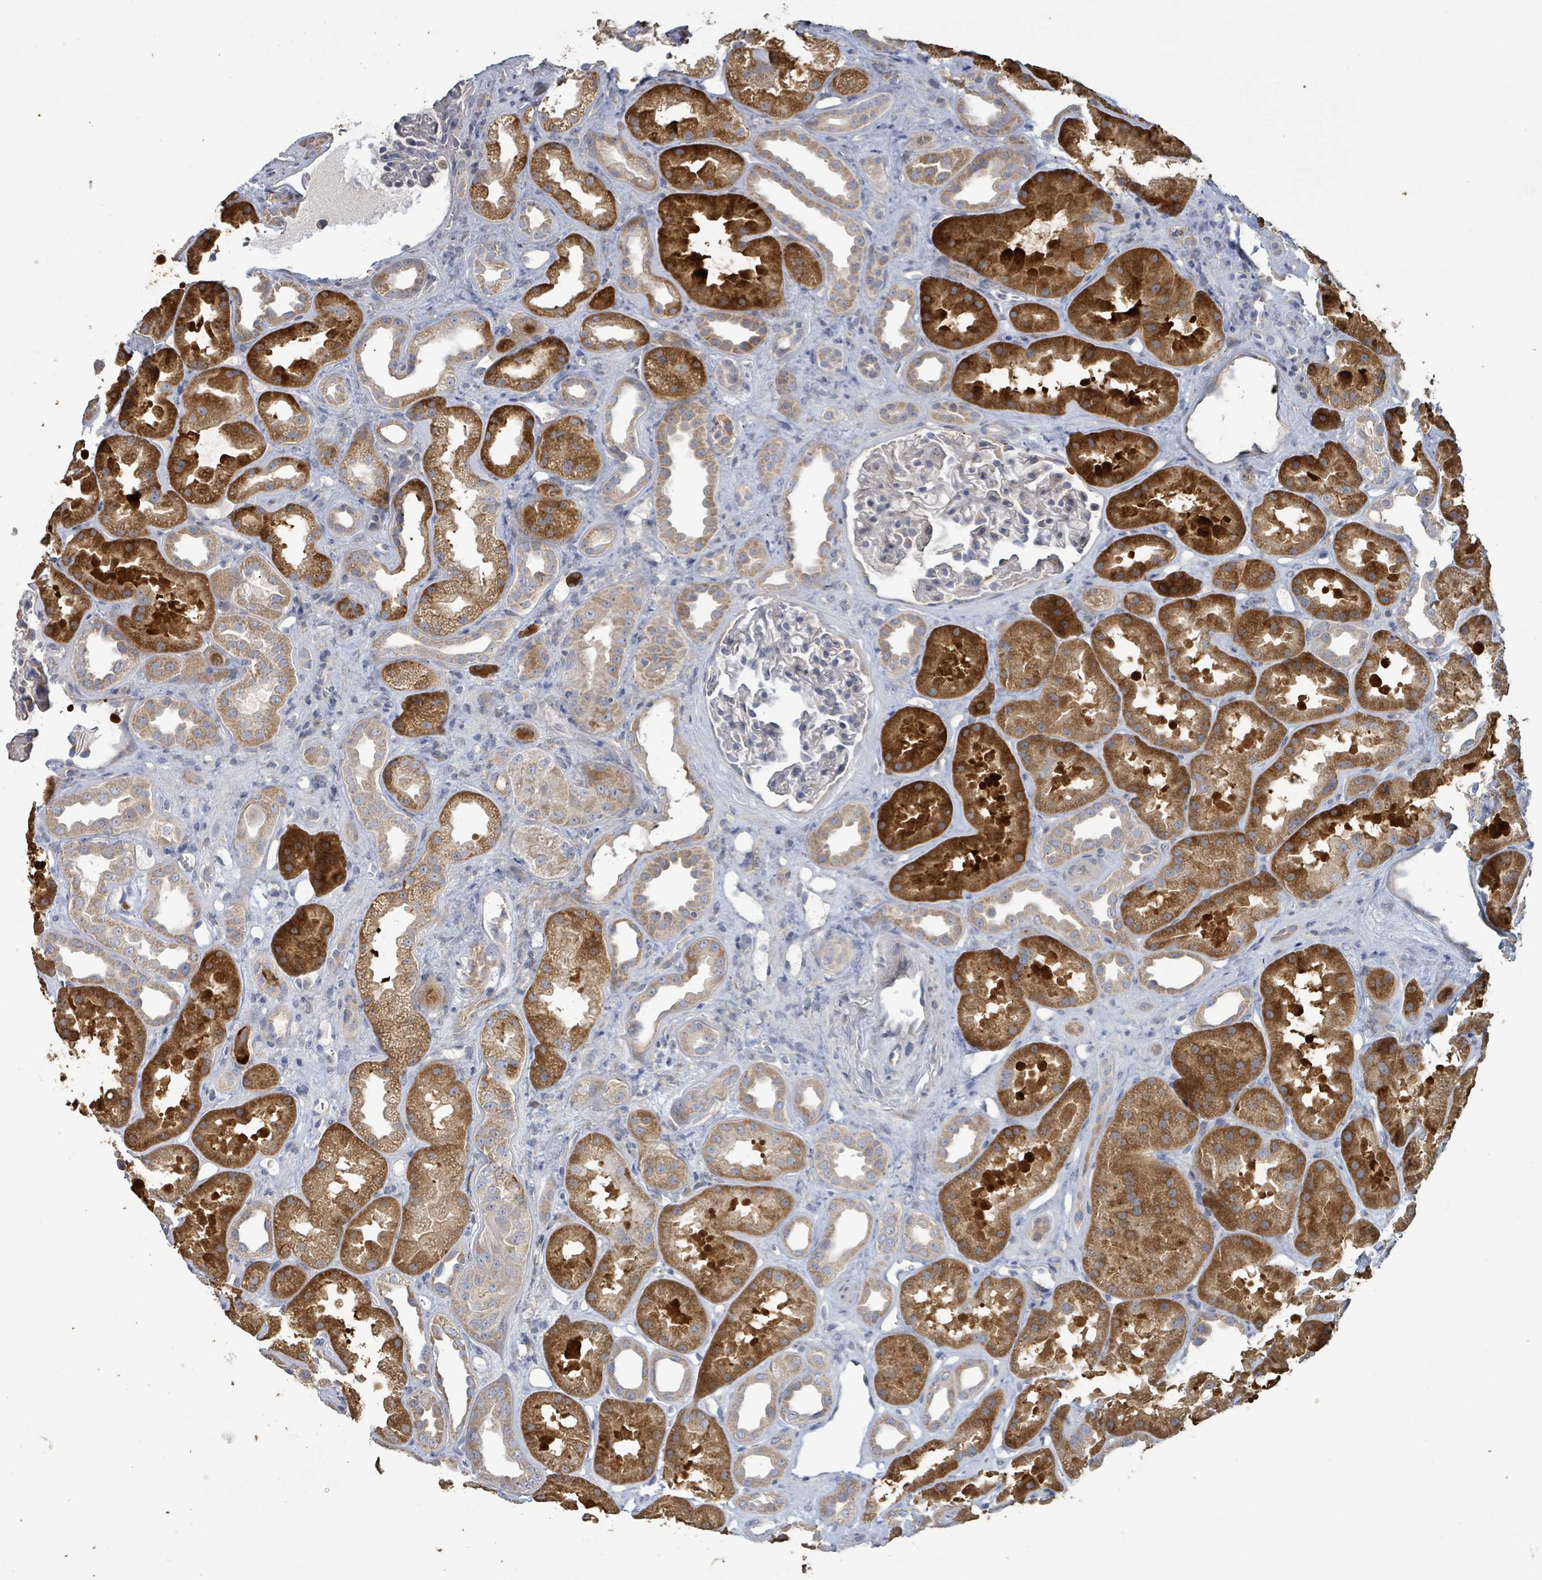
{"staining": {"intensity": "negative", "quantity": "none", "location": "none"}, "tissue": "kidney", "cell_type": "Cells in glomeruli", "image_type": "normal", "snomed": [{"axis": "morphology", "description": "Normal tissue, NOS"}, {"axis": "topography", "description": "Kidney"}], "caption": "Immunohistochemical staining of normal human kidney displays no significant positivity in cells in glomeruli. (Brightfield microscopy of DAB (3,3'-diaminobenzidine) IHC at high magnification).", "gene": "RPL32", "patient": {"sex": "male", "age": 61}}